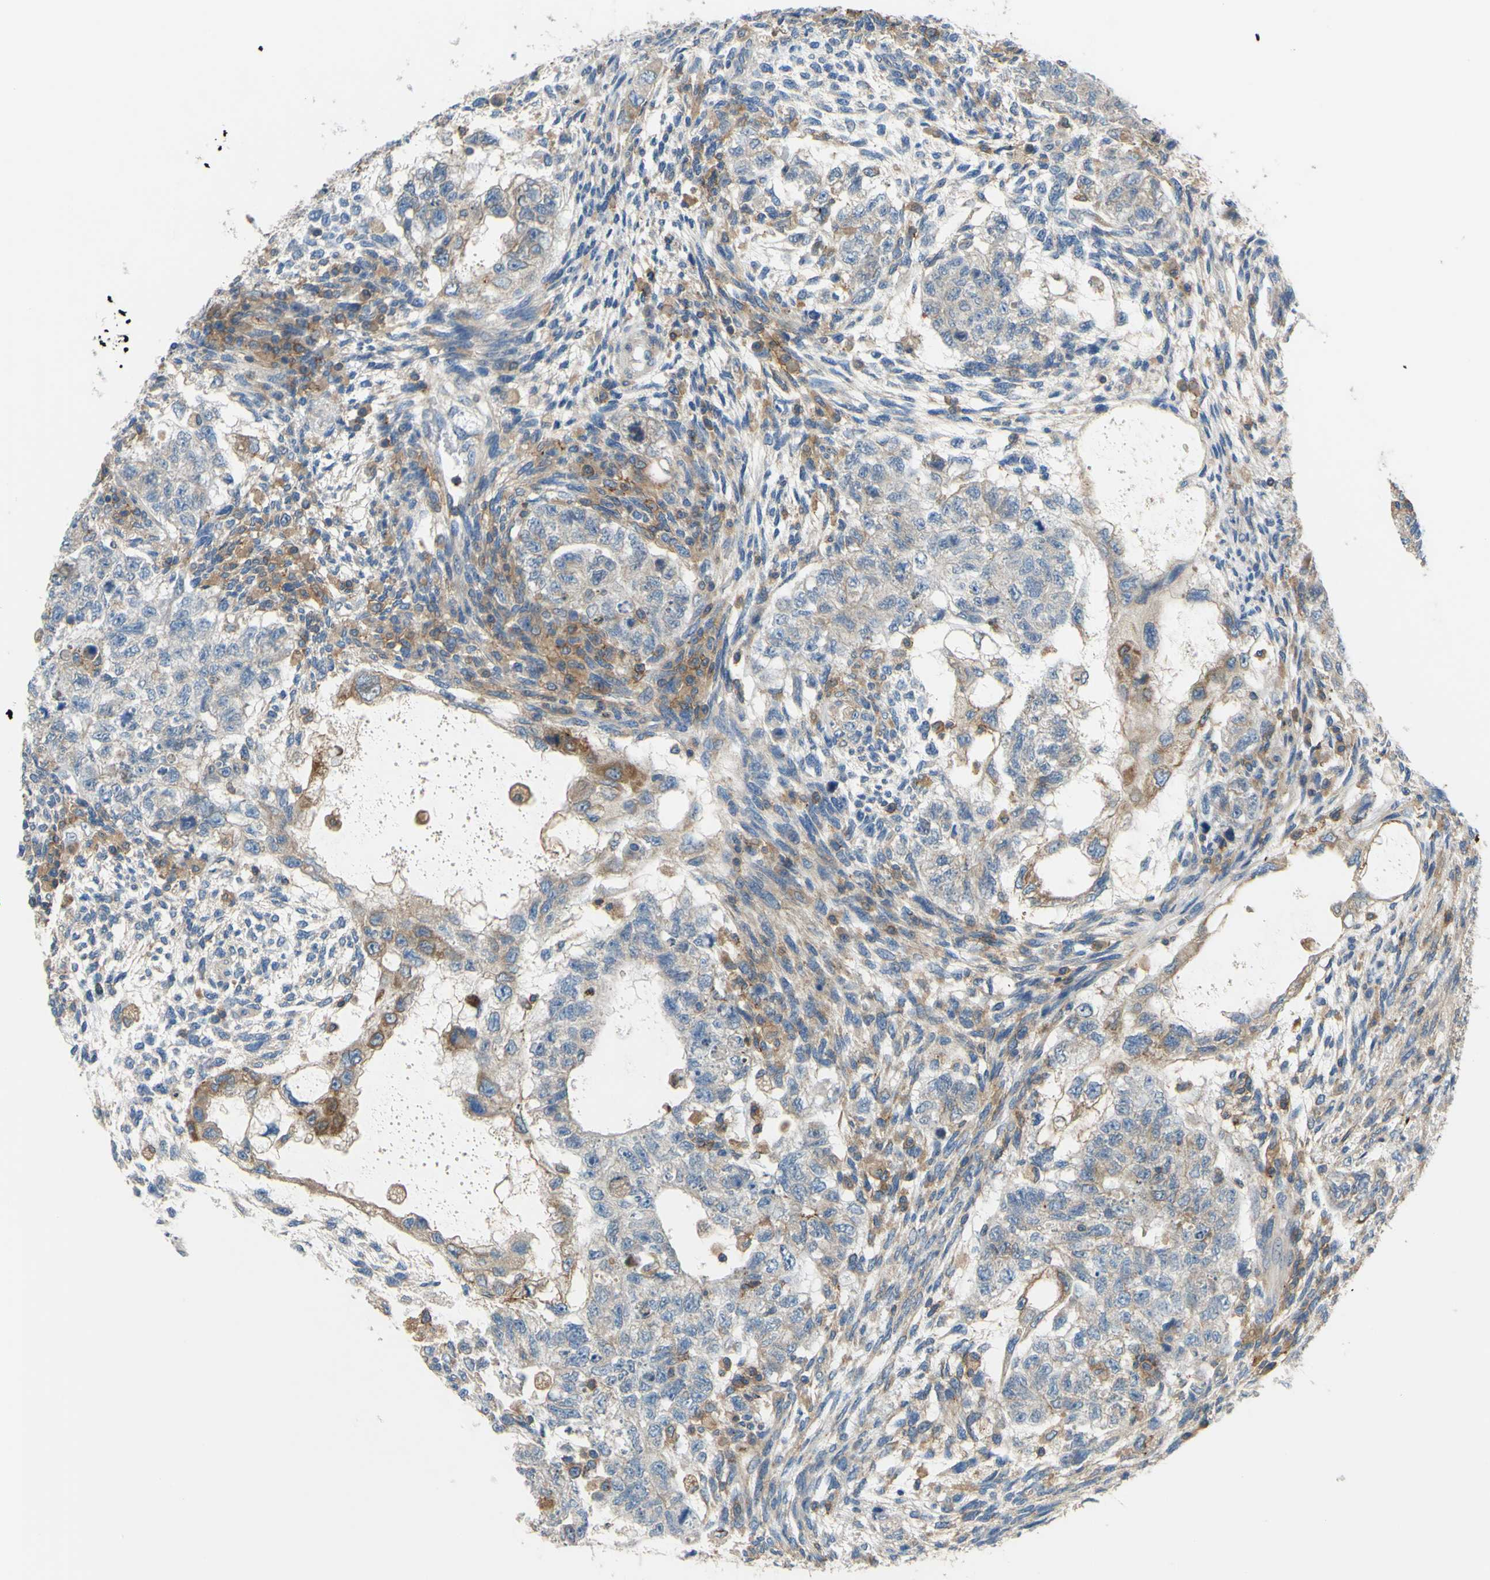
{"staining": {"intensity": "weak", "quantity": "<25%", "location": "cytoplasmic/membranous"}, "tissue": "testis cancer", "cell_type": "Tumor cells", "image_type": "cancer", "snomed": [{"axis": "morphology", "description": "Normal tissue, NOS"}, {"axis": "morphology", "description": "Carcinoma, Embryonal, NOS"}, {"axis": "topography", "description": "Testis"}], "caption": "Protein analysis of embryonal carcinoma (testis) demonstrates no significant expression in tumor cells. The staining is performed using DAB (3,3'-diaminobenzidine) brown chromogen with nuclei counter-stained in using hematoxylin.", "gene": "POR", "patient": {"sex": "male", "age": 36}}